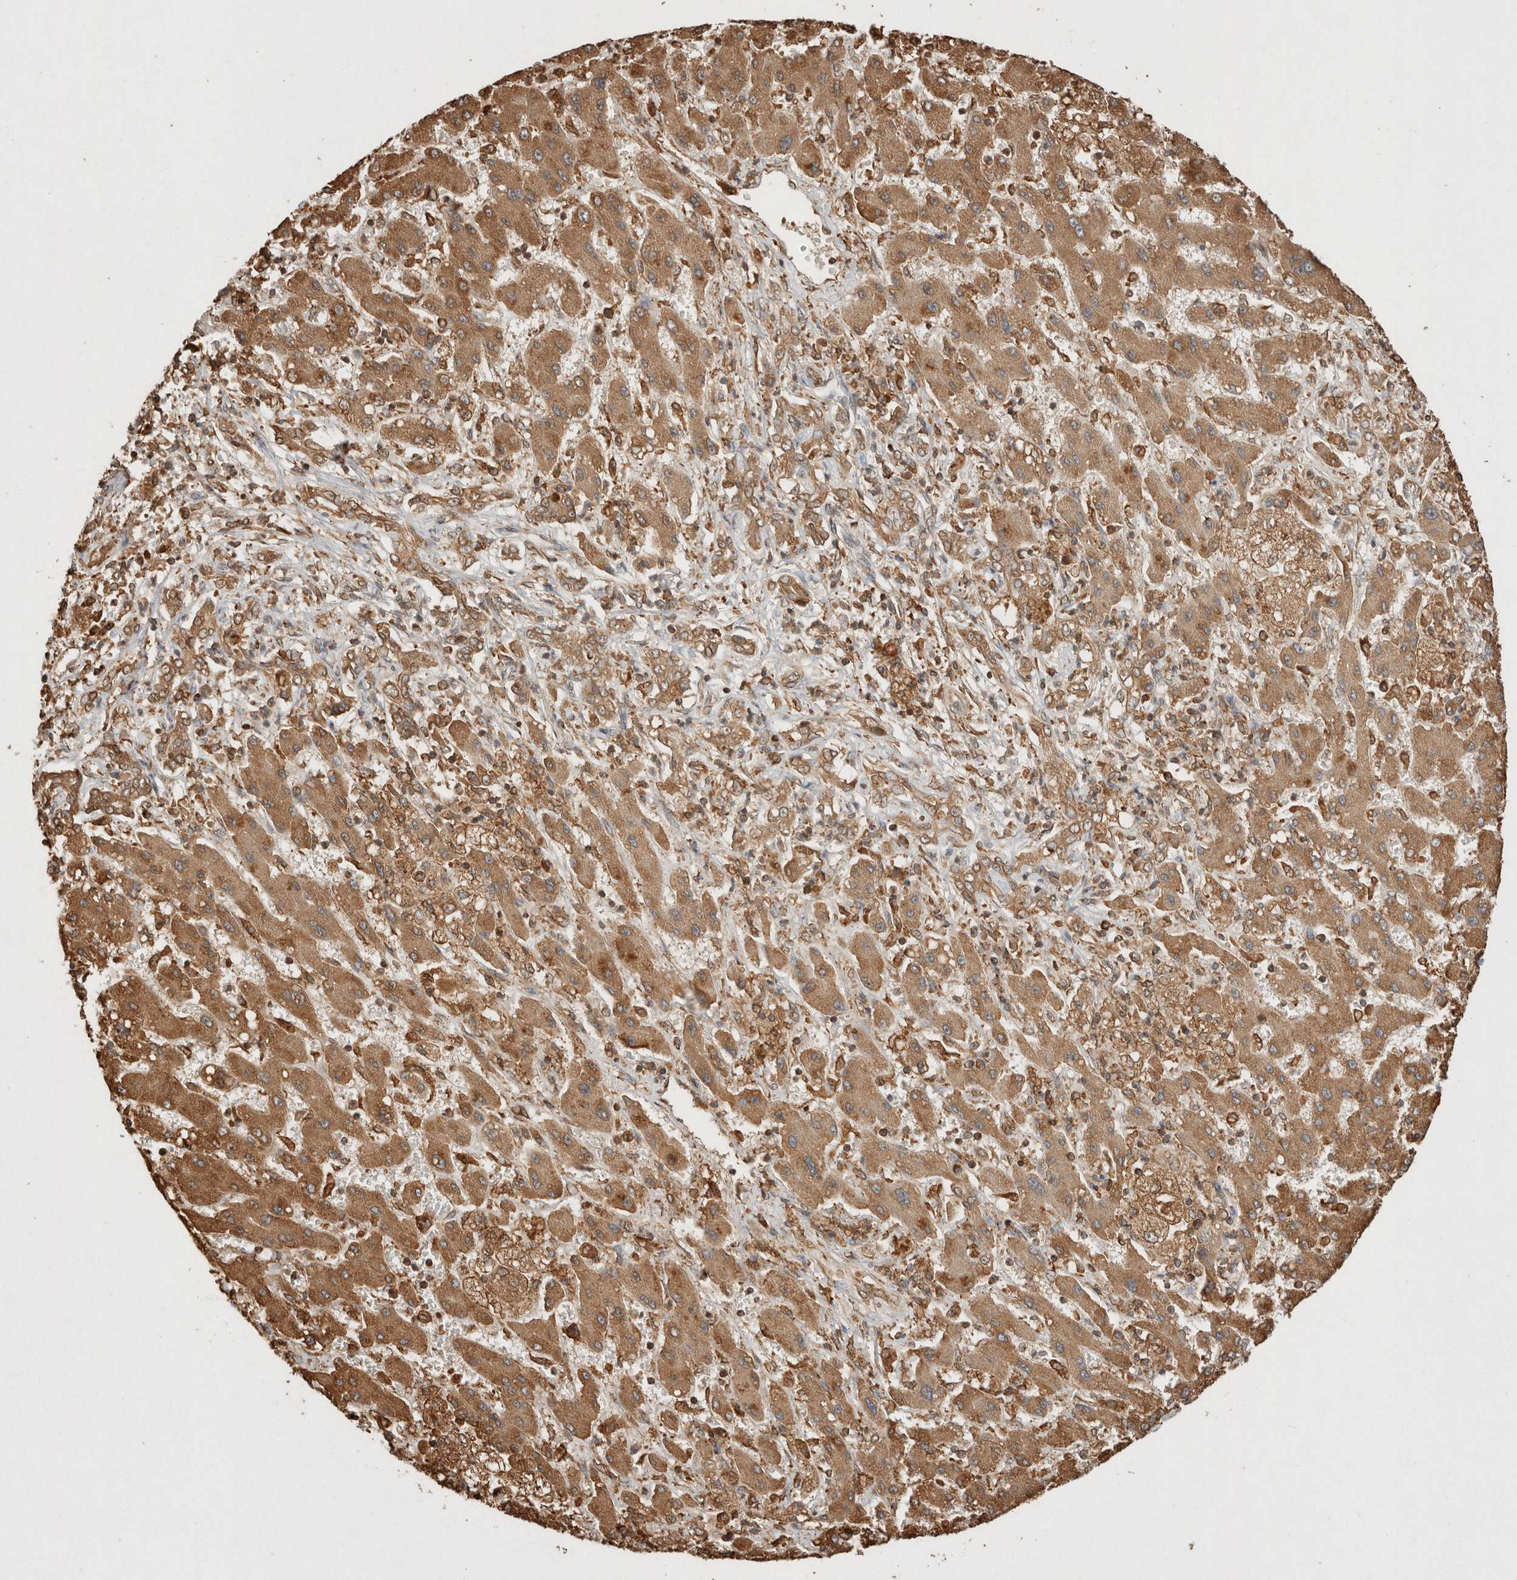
{"staining": {"intensity": "moderate", "quantity": ">75%", "location": "cytoplasmic/membranous"}, "tissue": "liver cancer", "cell_type": "Tumor cells", "image_type": "cancer", "snomed": [{"axis": "morphology", "description": "Cholangiocarcinoma"}, {"axis": "topography", "description": "Liver"}], "caption": "Liver cancer (cholangiocarcinoma) tissue exhibits moderate cytoplasmic/membranous positivity in approximately >75% of tumor cells, visualized by immunohistochemistry.", "gene": "ERAP1", "patient": {"sex": "male", "age": 50}}